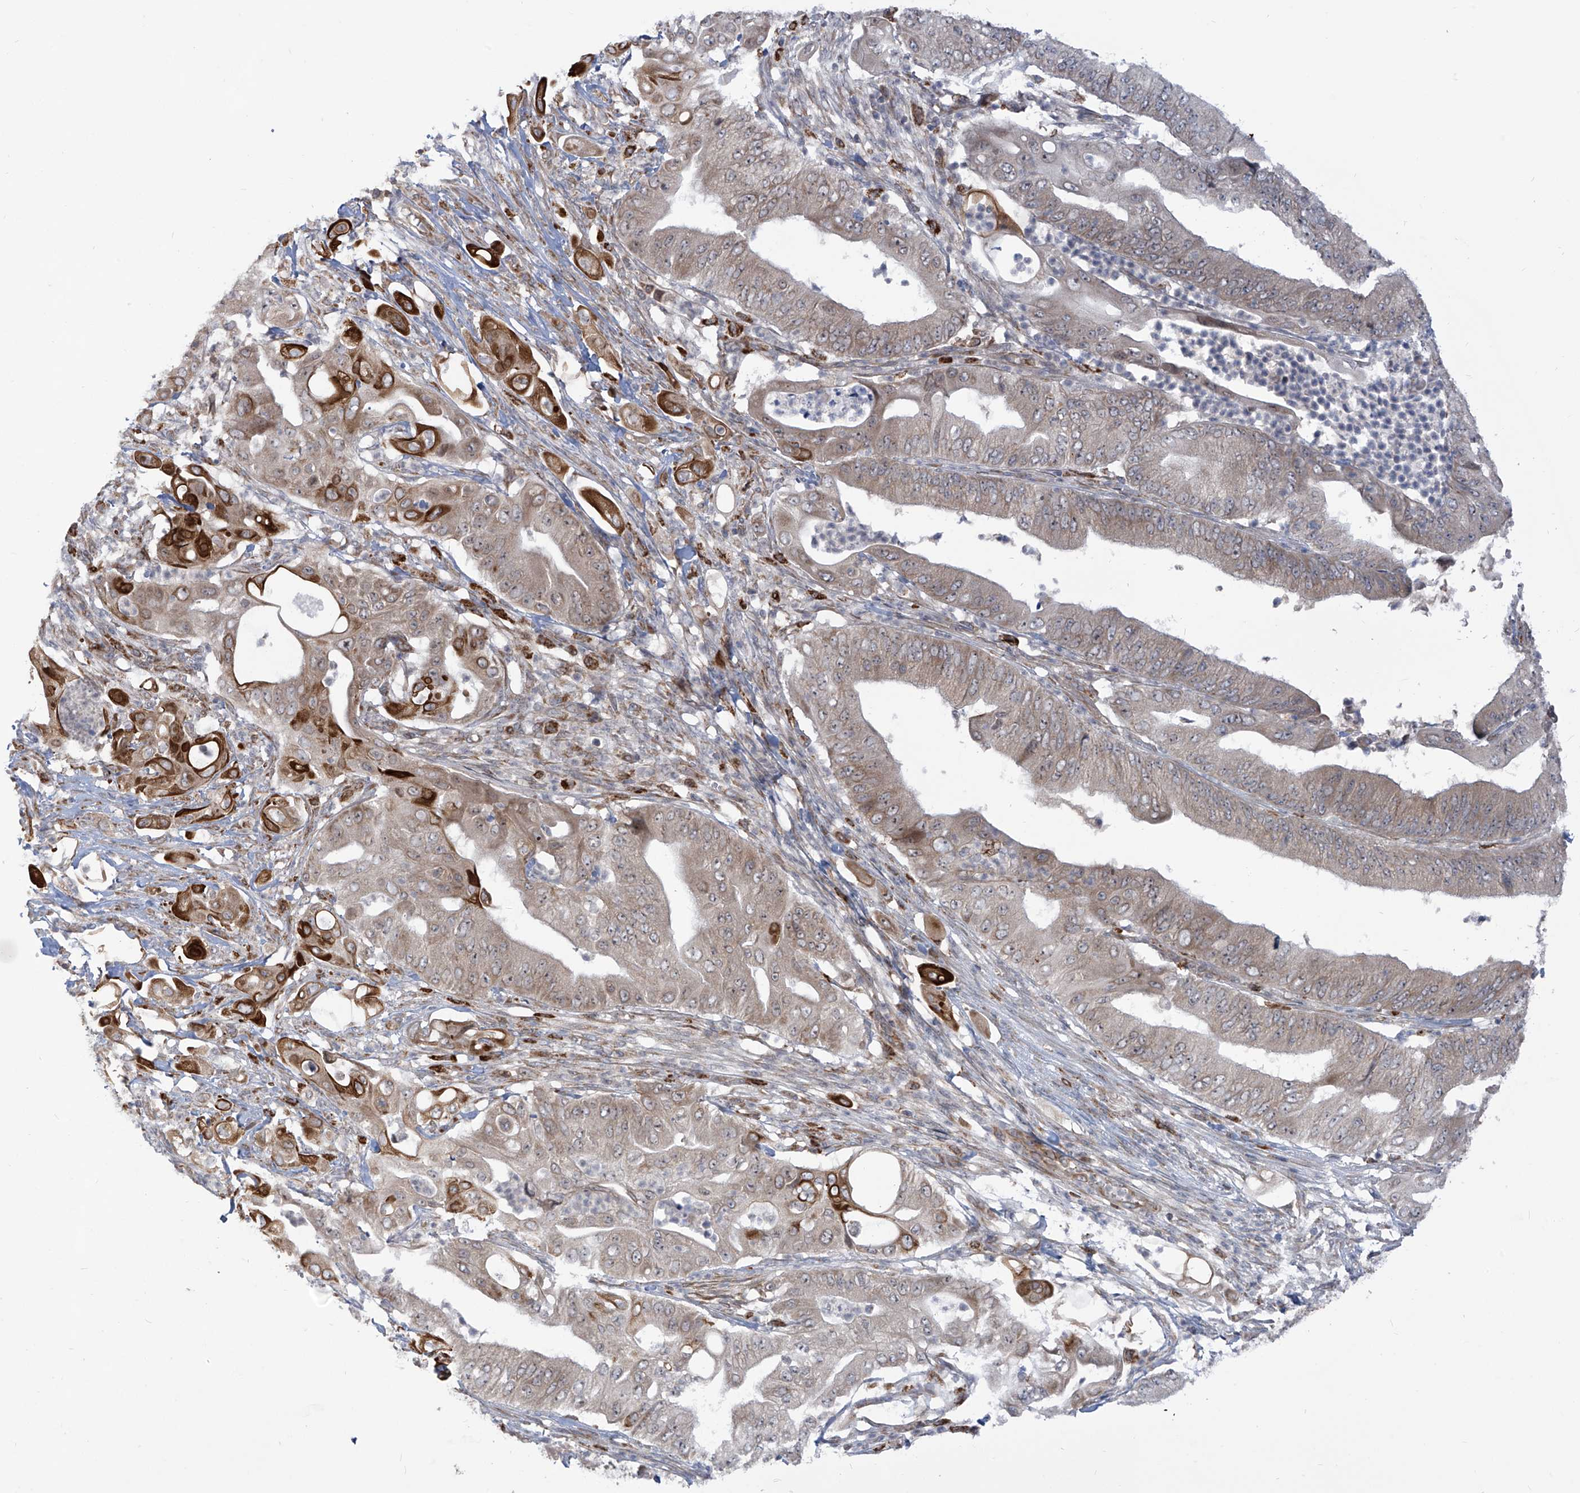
{"staining": {"intensity": "strong", "quantity": "<25%", "location": "cytoplasmic/membranous"}, "tissue": "pancreatic cancer", "cell_type": "Tumor cells", "image_type": "cancer", "snomed": [{"axis": "morphology", "description": "Adenocarcinoma, NOS"}, {"axis": "topography", "description": "Pancreas"}], "caption": "Strong cytoplasmic/membranous expression for a protein is seen in about <25% of tumor cells of pancreatic cancer (adenocarcinoma) using immunohistochemistry.", "gene": "TRIM67", "patient": {"sex": "female", "age": 77}}